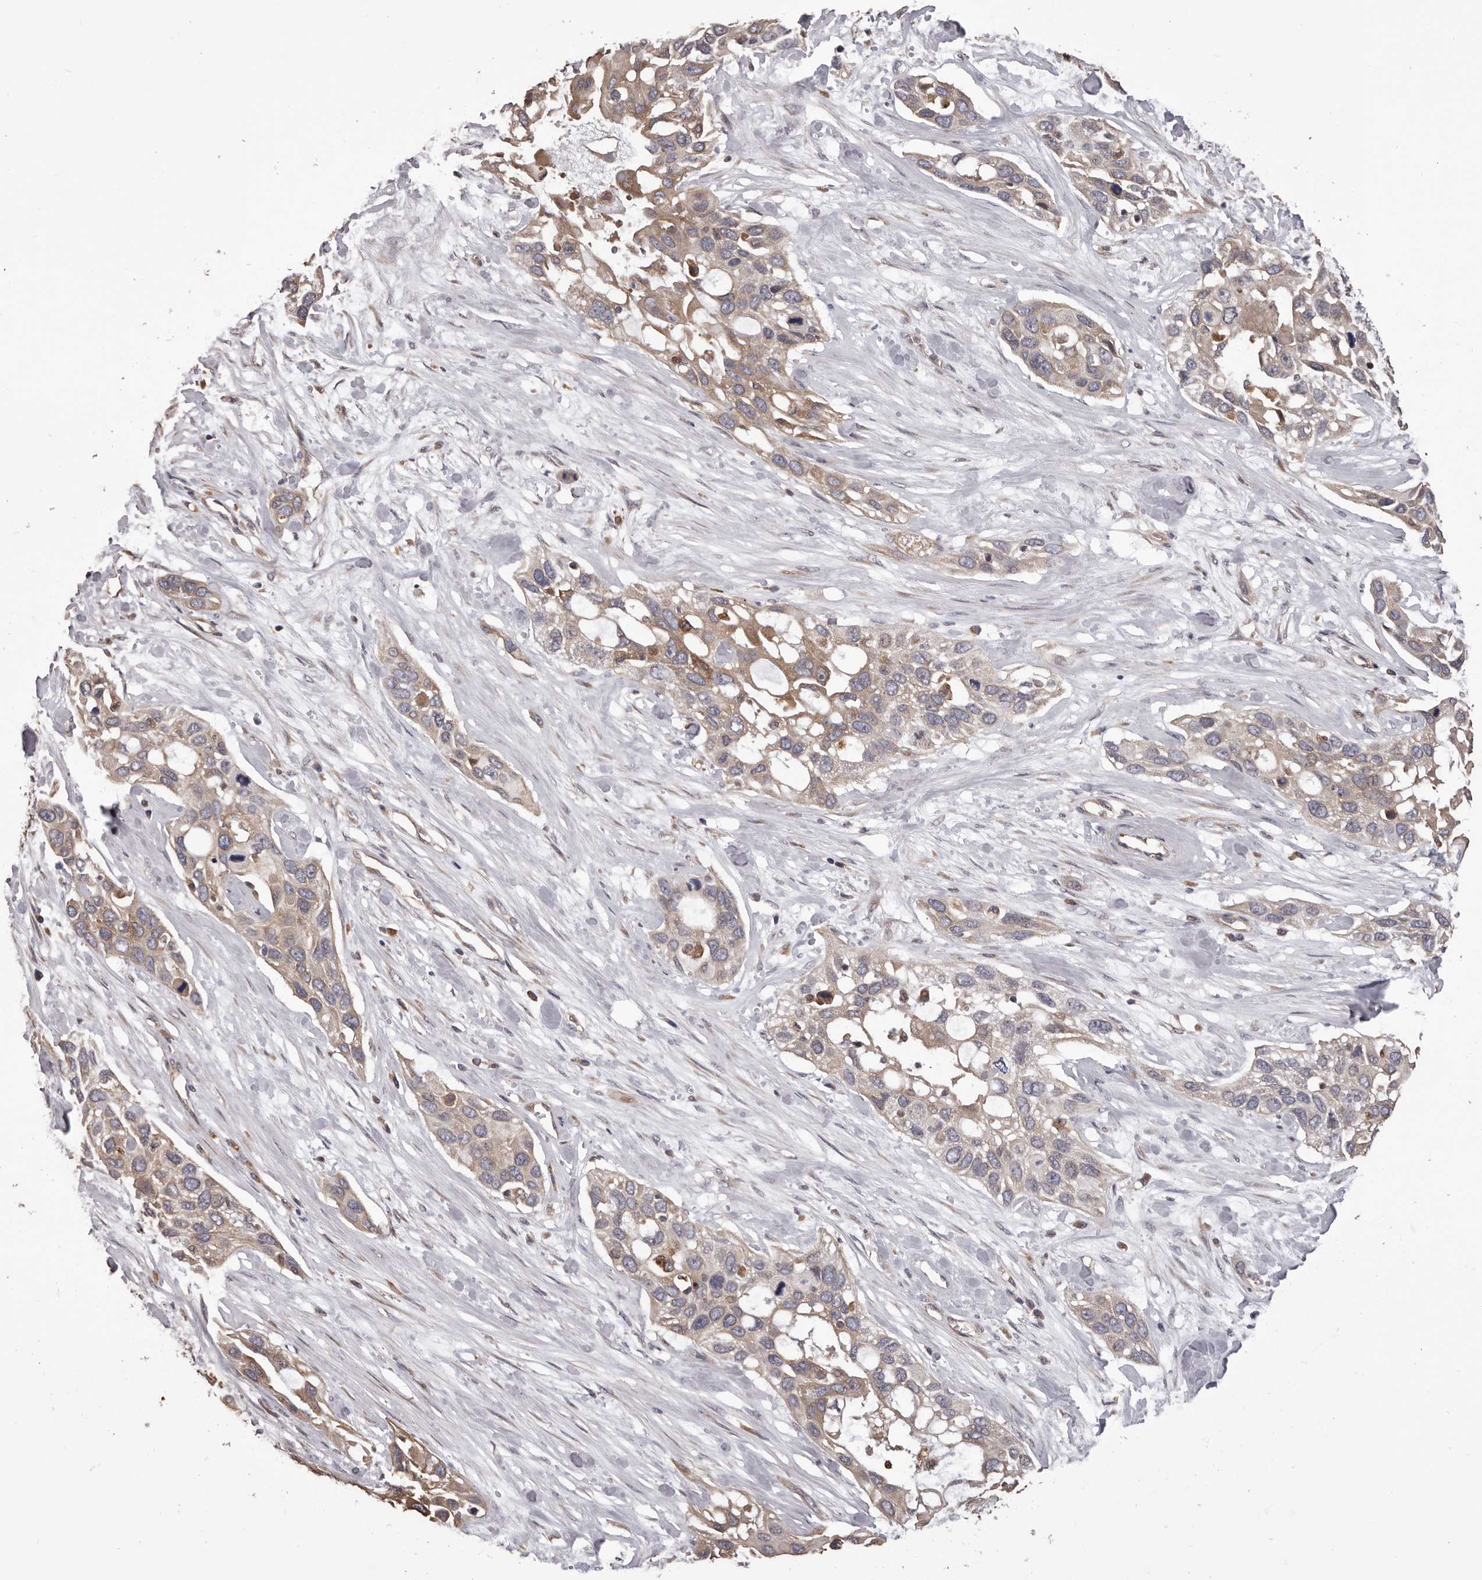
{"staining": {"intensity": "weak", "quantity": "25%-75%", "location": "cytoplasmic/membranous"}, "tissue": "pancreatic cancer", "cell_type": "Tumor cells", "image_type": "cancer", "snomed": [{"axis": "morphology", "description": "Adenocarcinoma, NOS"}, {"axis": "topography", "description": "Pancreas"}], "caption": "Protein expression analysis of human pancreatic cancer (adenocarcinoma) reveals weak cytoplasmic/membranous staining in approximately 25%-75% of tumor cells. (DAB = brown stain, brightfield microscopy at high magnification).", "gene": "CEP104", "patient": {"sex": "female", "age": 60}}